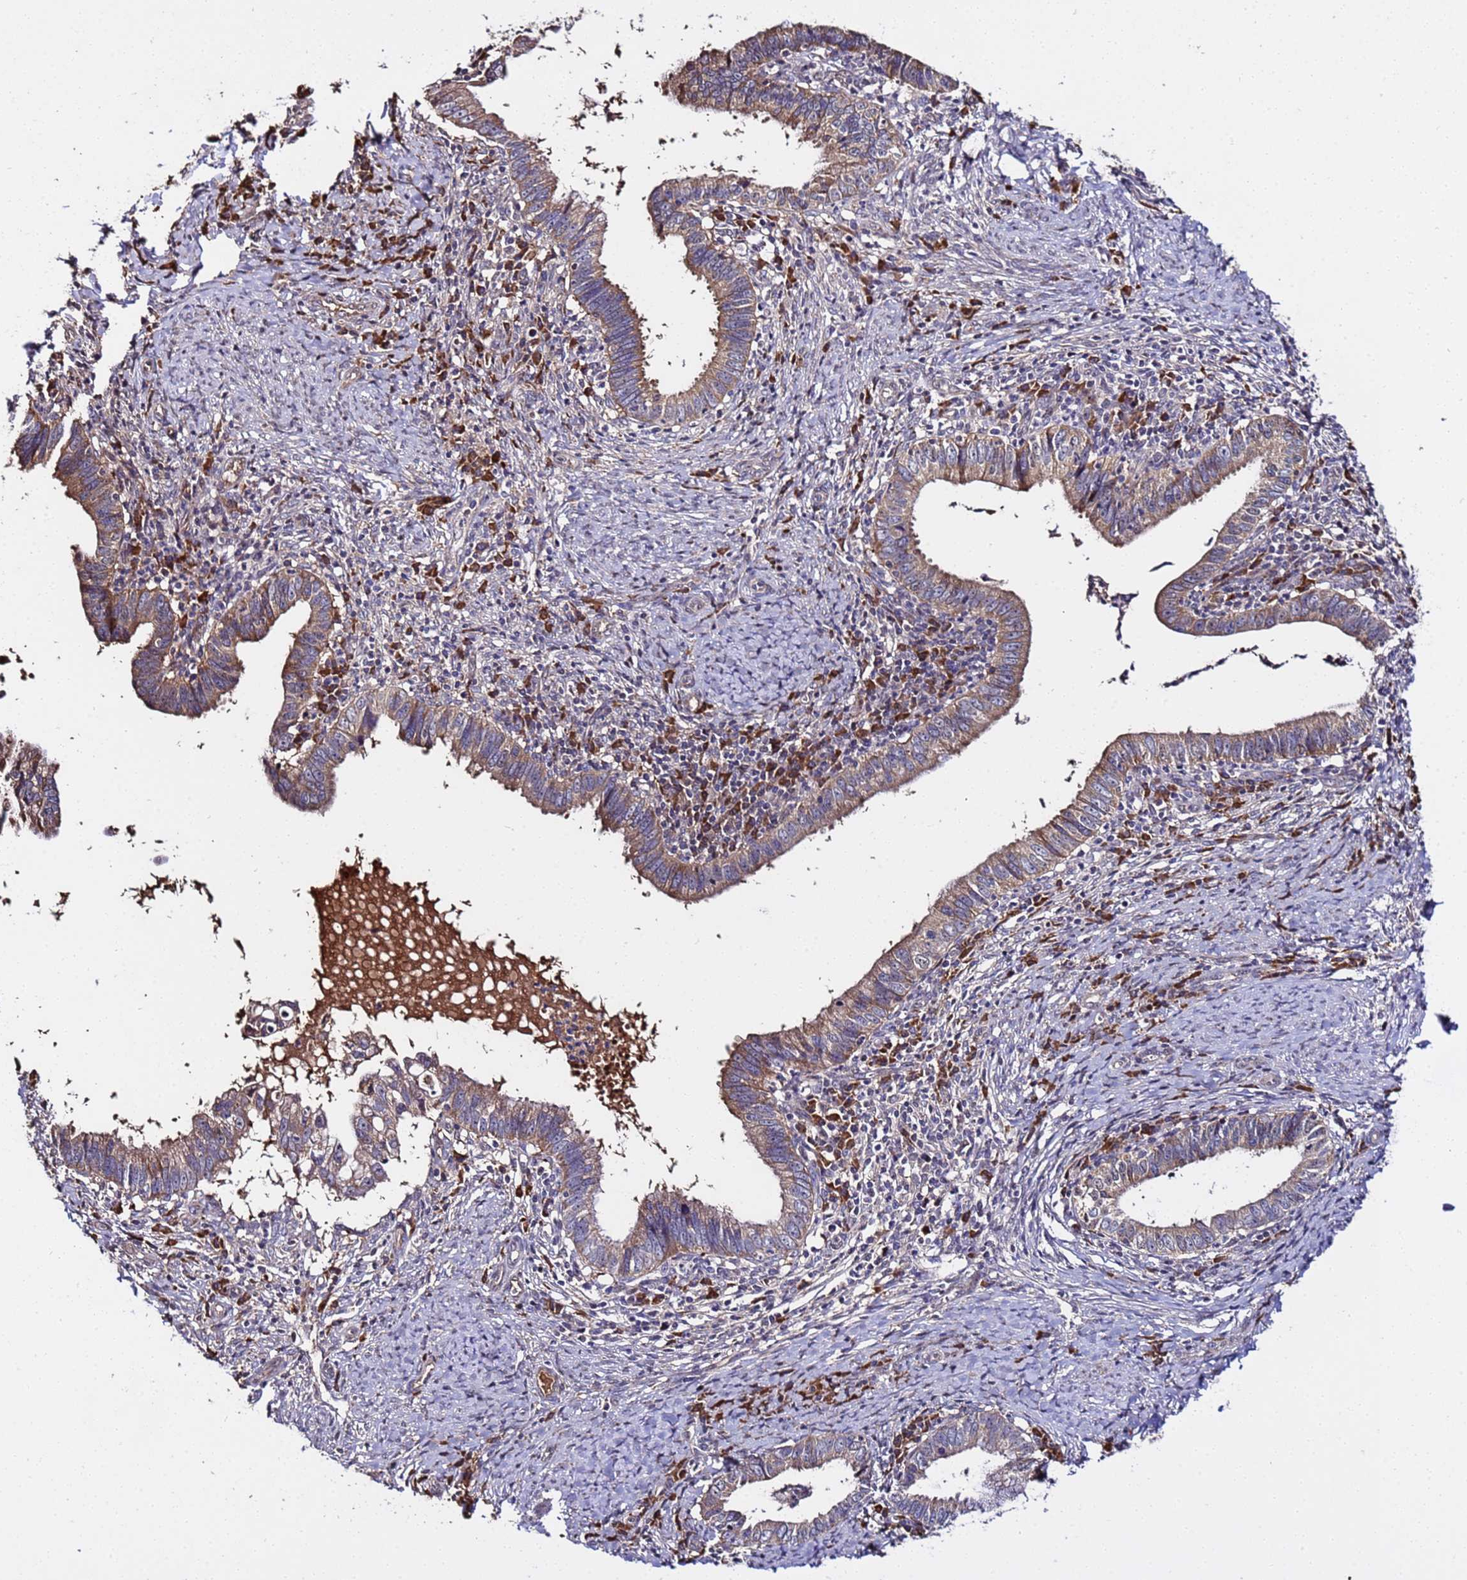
{"staining": {"intensity": "moderate", "quantity": "25%-75%", "location": "cytoplasmic/membranous"}, "tissue": "cervical cancer", "cell_type": "Tumor cells", "image_type": "cancer", "snomed": [{"axis": "morphology", "description": "Adenocarcinoma, NOS"}, {"axis": "topography", "description": "Cervix"}], "caption": "Human cervical cancer stained for a protein (brown) displays moderate cytoplasmic/membranous positive expression in about 25%-75% of tumor cells.", "gene": "WNK4", "patient": {"sex": "female", "age": 36}}